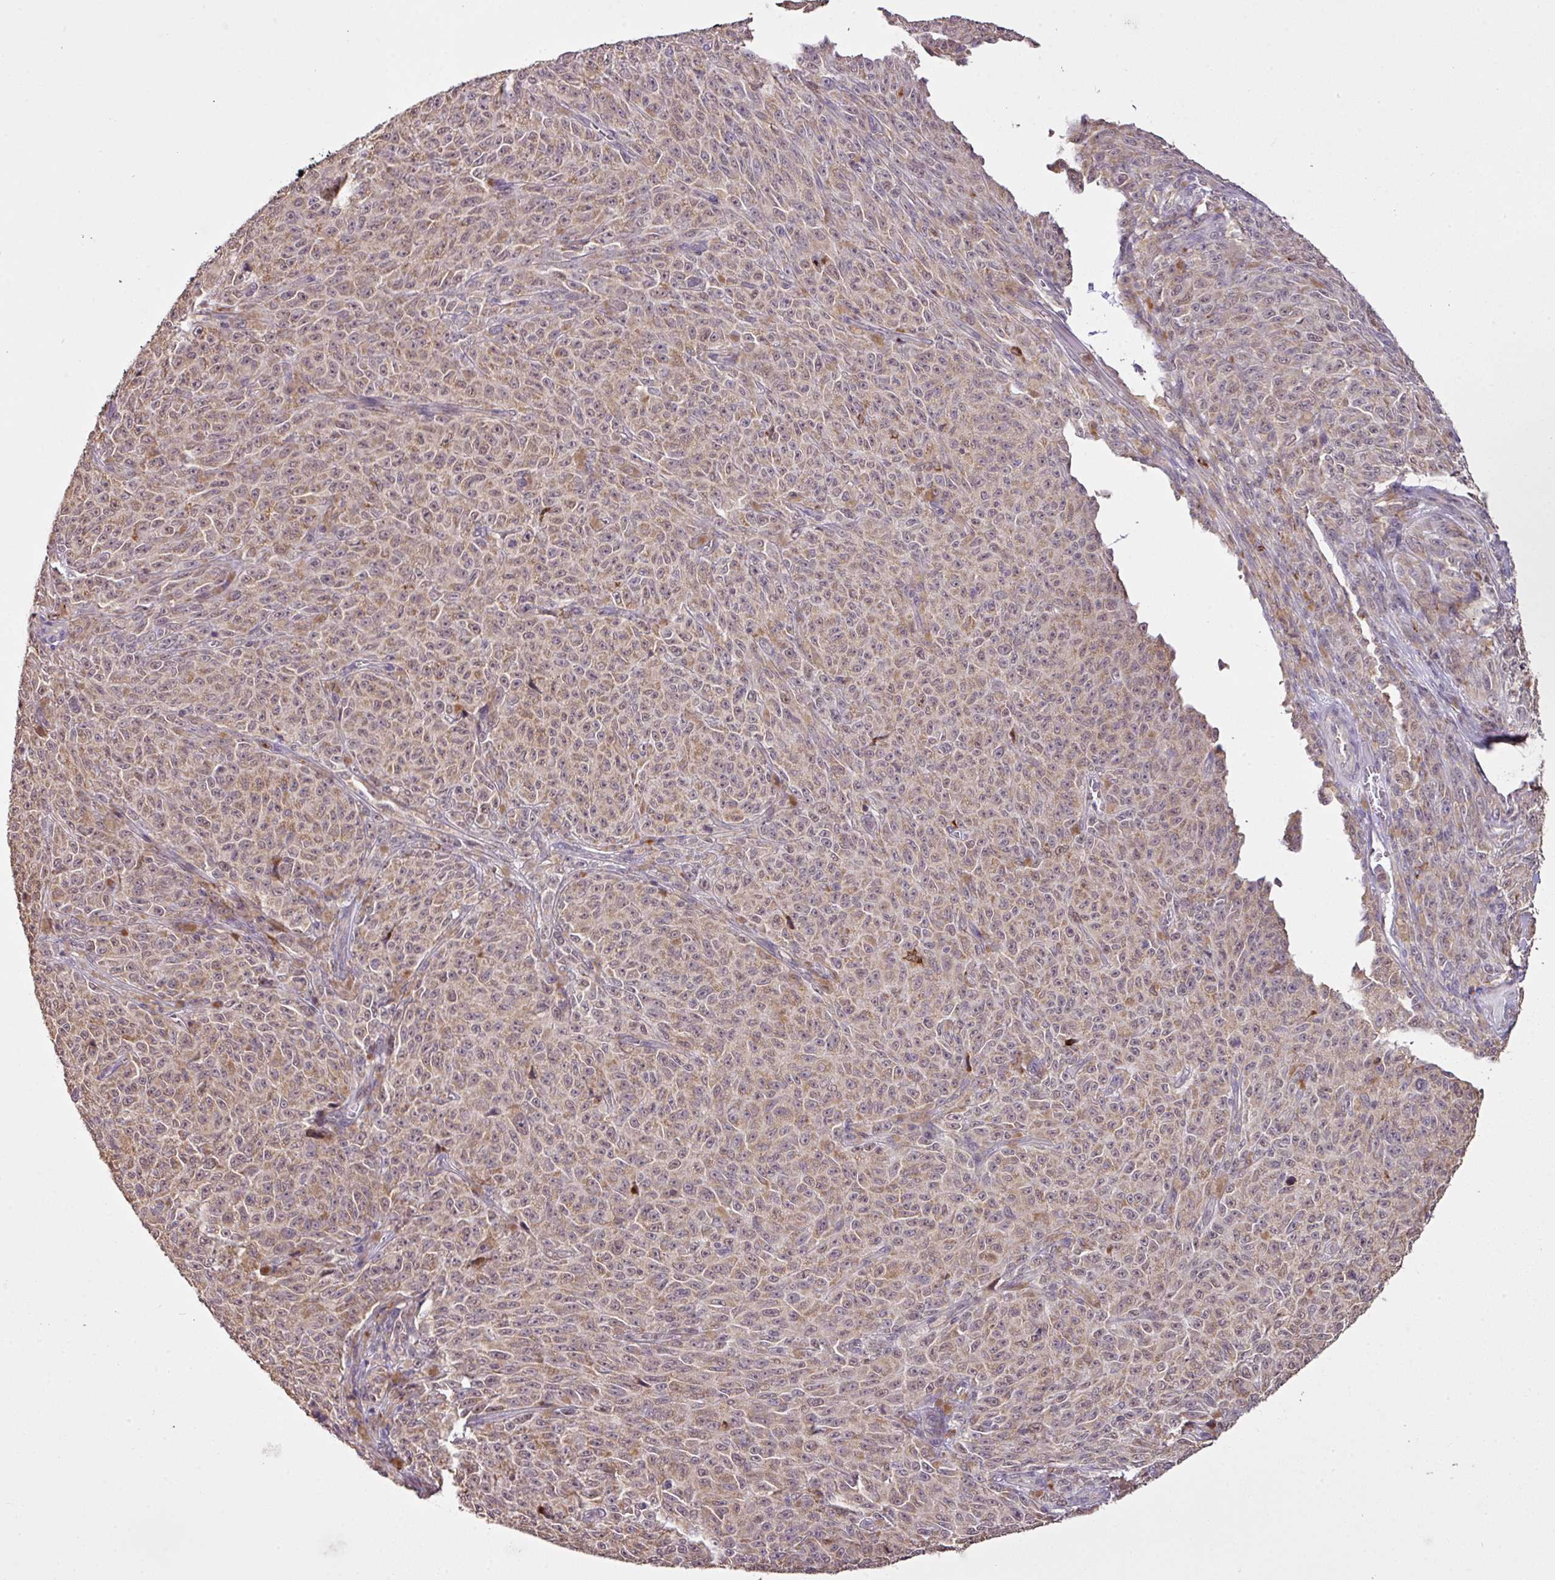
{"staining": {"intensity": "weak", "quantity": ">75%", "location": "cytoplasmic/membranous,nuclear"}, "tissue": "melanoma", "cell_type": "Tumor cells", "image_type": "cancer", "snomed": [{"axis": "morphology", "description": "Malignant melanoma, NOS"}, {"axis": "topography", "description": "Skin"}], "caption": "High-power microscopy captured an IHC histopathology image of malignant melanoma, revealing weak cytoplasmic/membranous and nuclear expression in approximately >75% of tumor cells. The staining was performed using DAB (3,3'-diaminobenzidine) to visualize the protein expression in brown, while the nuclei were stained in blue with hematoxylin (Magnification: 20x).", "gene": "SMCO4", "patient": {"sex": "female", "age": 82}}